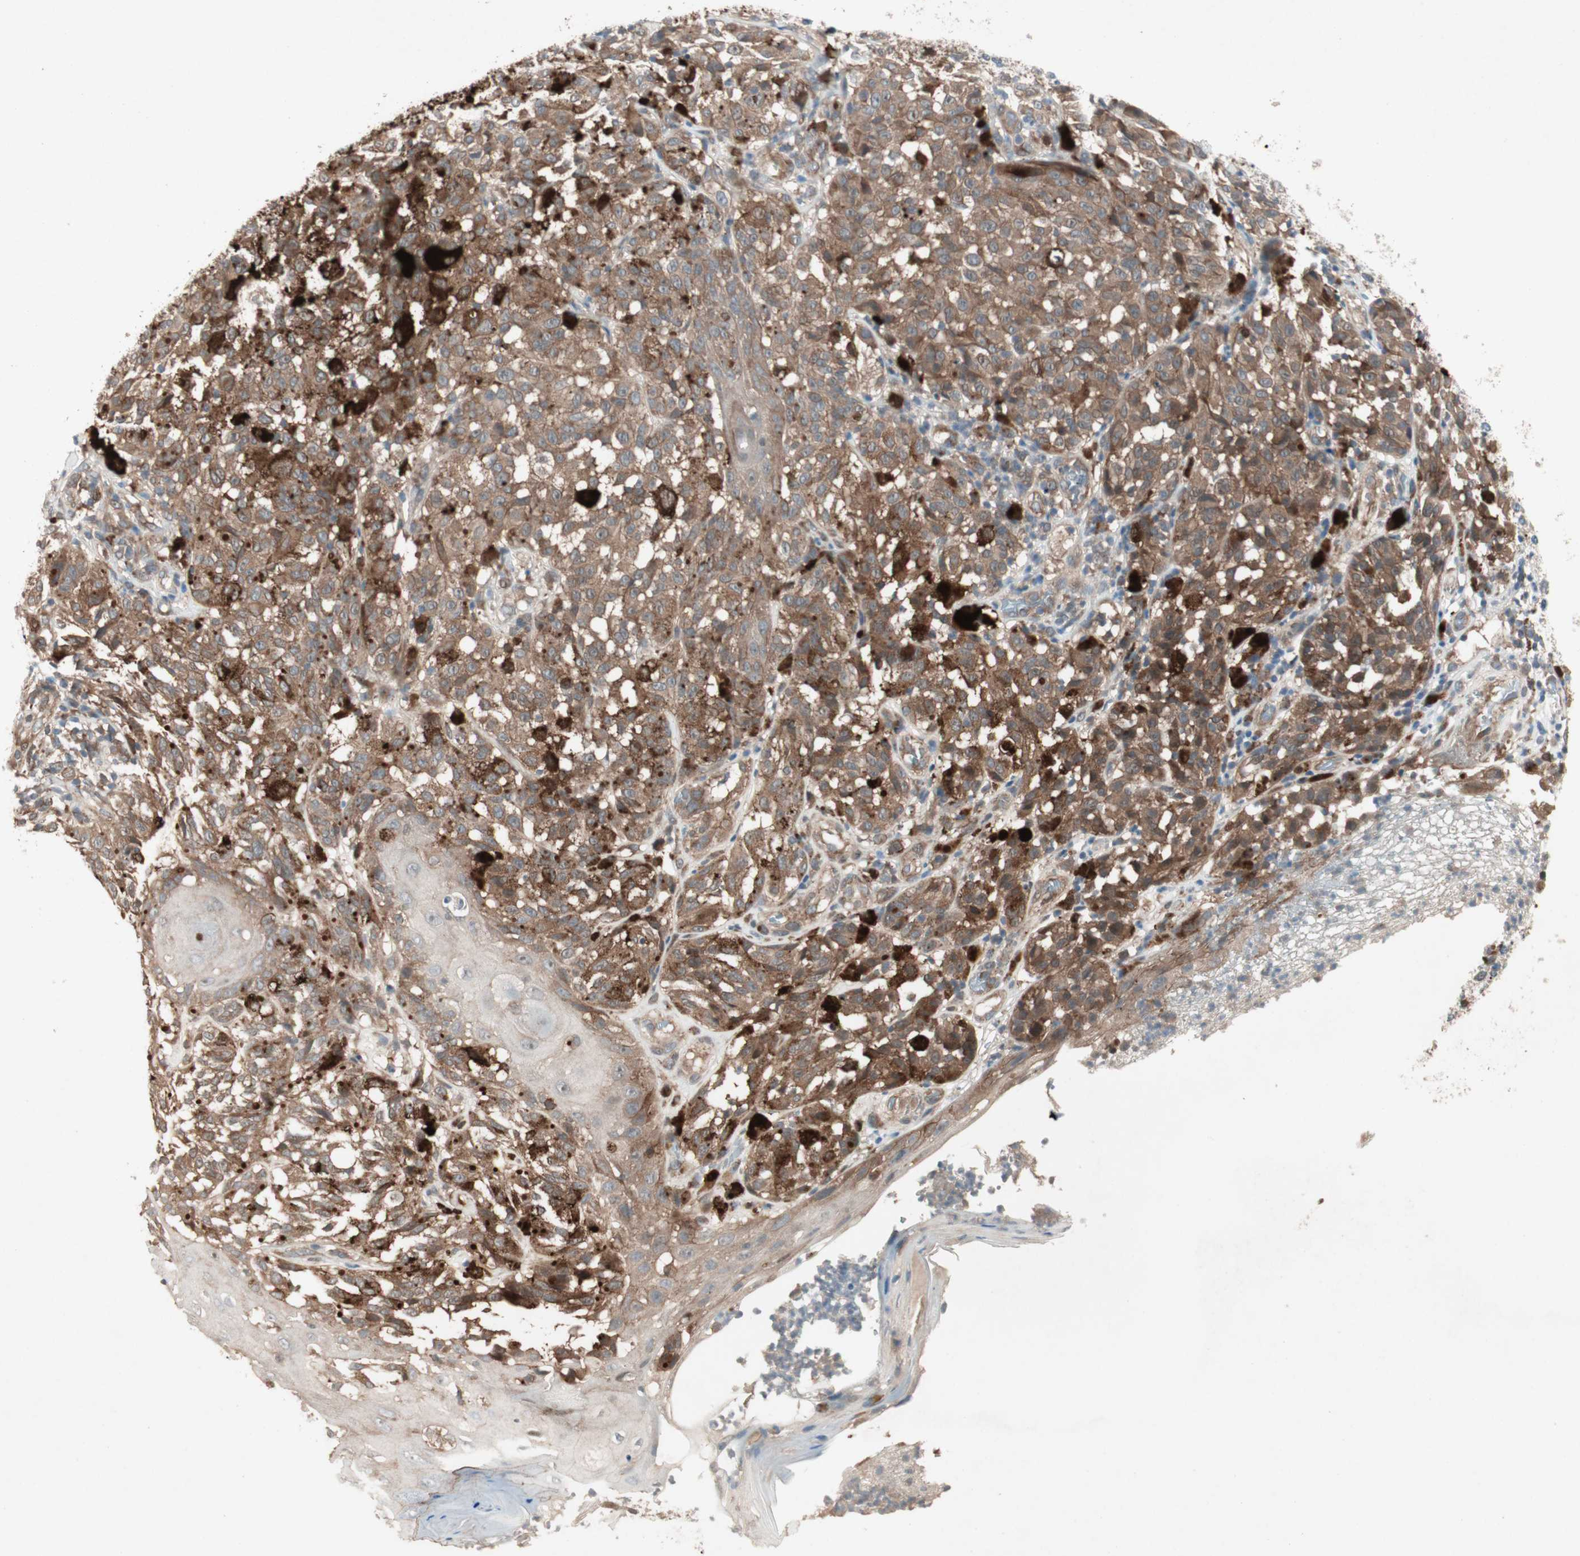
{"staining": {"intensity": "moderate", "quantity": ">75%", "location": "cytoplasmic/membranous"}, "tissue": "melanoma", "cell_type": "Tumor cells", "image_type": "cancer", "snomed": [{"axis": "morphology", "description": "Malignant melanoma, NOS"}, {"axis": "topography", "description": "Skin"}], "caption": "Brown immunohistochemical staining in malignant melanoma demonstrates moderate cytoplasmic/membranous staining in approximately >75% of tumor cells. The protein is stained brown, and the nuclei are stained in blue (DAB (3,3'-diaminobenzidine) IHC with brightfield microscopy, high magnification).", "gene": "SDSL", "patient": {"sex": "female", "age": 46}}